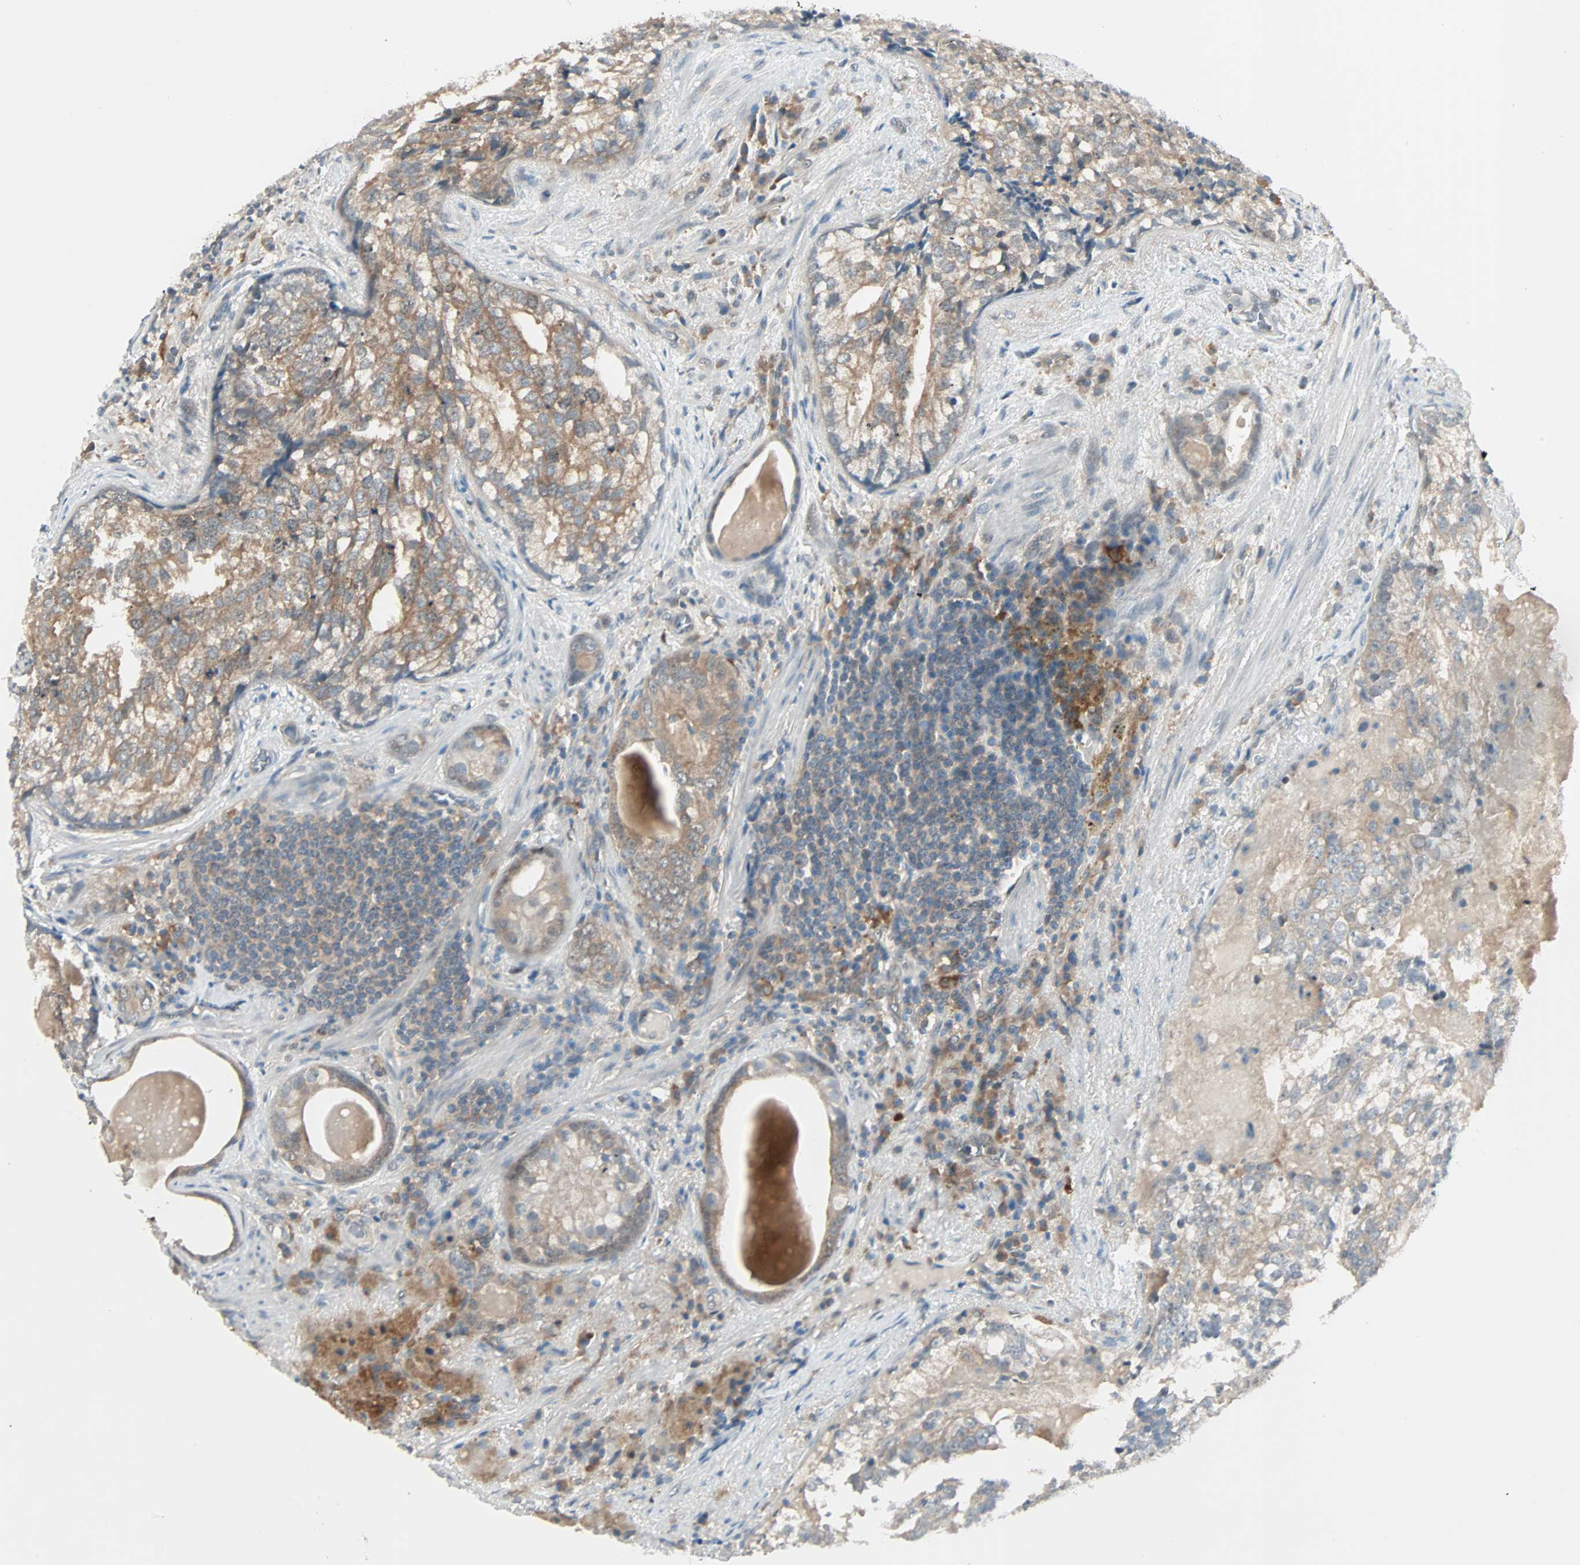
{"staining": {"intensity": "weak", "quantity": ">75%", "location": "cytoplasmic/membranous"}, "tissue": "prostate cancer", "cell_type": "Tumor cells", "image_type": "cancer", "snomed": [{"axis": "morphology", "description": "Adenocarcinoma, High grade"}, {"axis": "topography", "description": "Prostate"}], "caption": "A brown stain labels weak cytoplasmic/membranous expression of a protein in prostate adenocarcinoma (high-grade) tumor cells.", "gene": "SMIM8", "patient": {"sex": "male", "age": 66}}